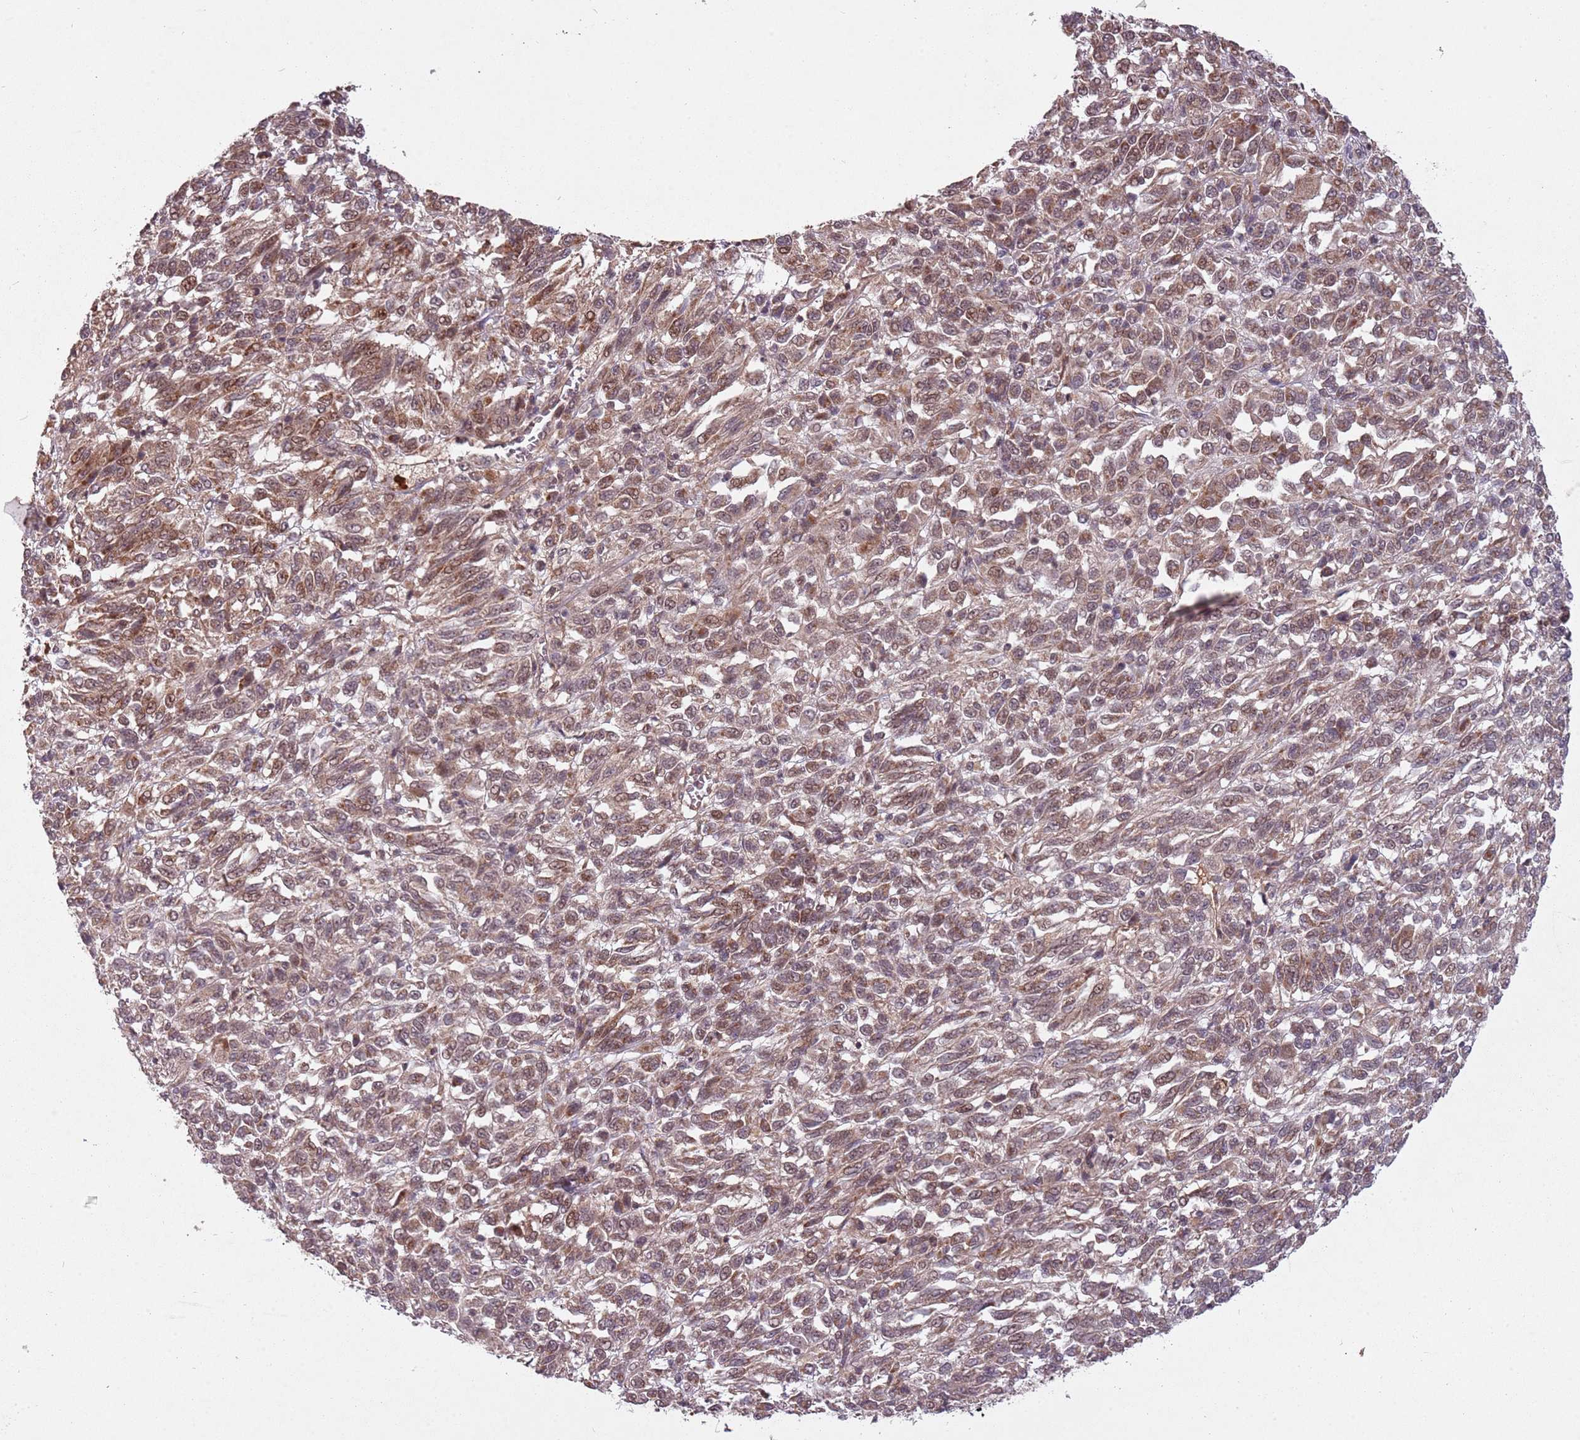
{"staining": {"intensity": "moderate", "quantity": "25%-75%", "location": "cytoplasmic/membranous,nuclear"}, "tissue": "melanoma", "cell_type": "Tumor cells", "image_type": "cancer", "snomed": [{"axis": "morphology", "description": "Malignant melanoma, Metastatic site"}, {"axis": "topography", "description": "Lung"}], "caption": "Moderate cytoplasmic/membranous and nuclear staining is appreciated in about 25%-75% of tumor cells in melanoma.", "gene": "SUDS3", "patient": {"sex": "male", "age": 64}}